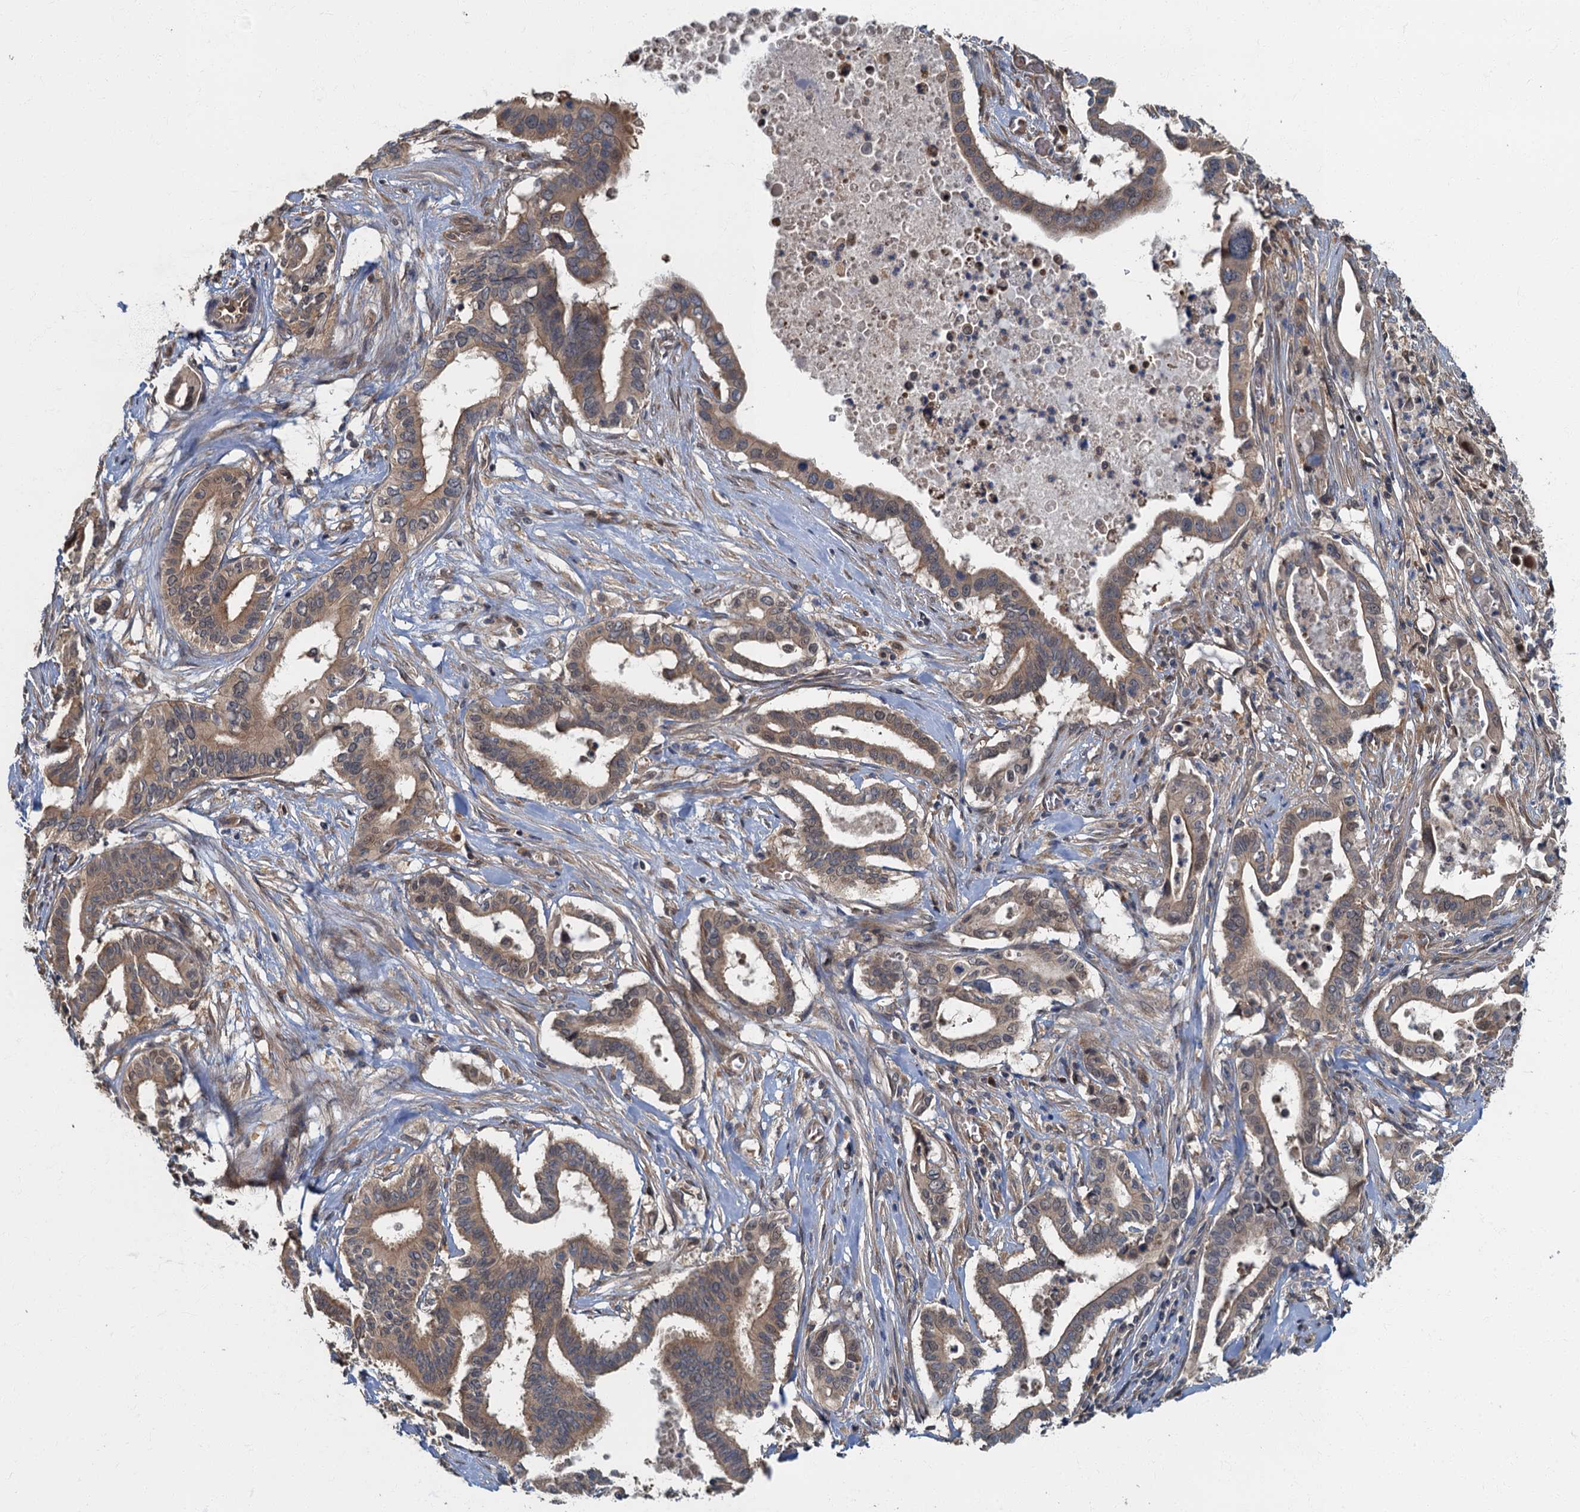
{"staining": {"intensity": "moderate", "quantity": ">75%", "location": "cytoplasmic/membranous"}, "tissue": "pancreatic cancer", "cell_type": "Tumor cells", "image_type": "cancer", "snomed": [{"axis": "morphology", "description": "Adenocarcinoma, NOS"}, {"axis": "topography", "description": "Pancreas"}], "caption": "The image shows staining of pancreatic adenocarcinoma, revealing moderate cytoplasmic/membranous protein staining (brown color) within tumor cells.", "gene": "TBCK", "patient": {"sex": "female", "age": 77}}